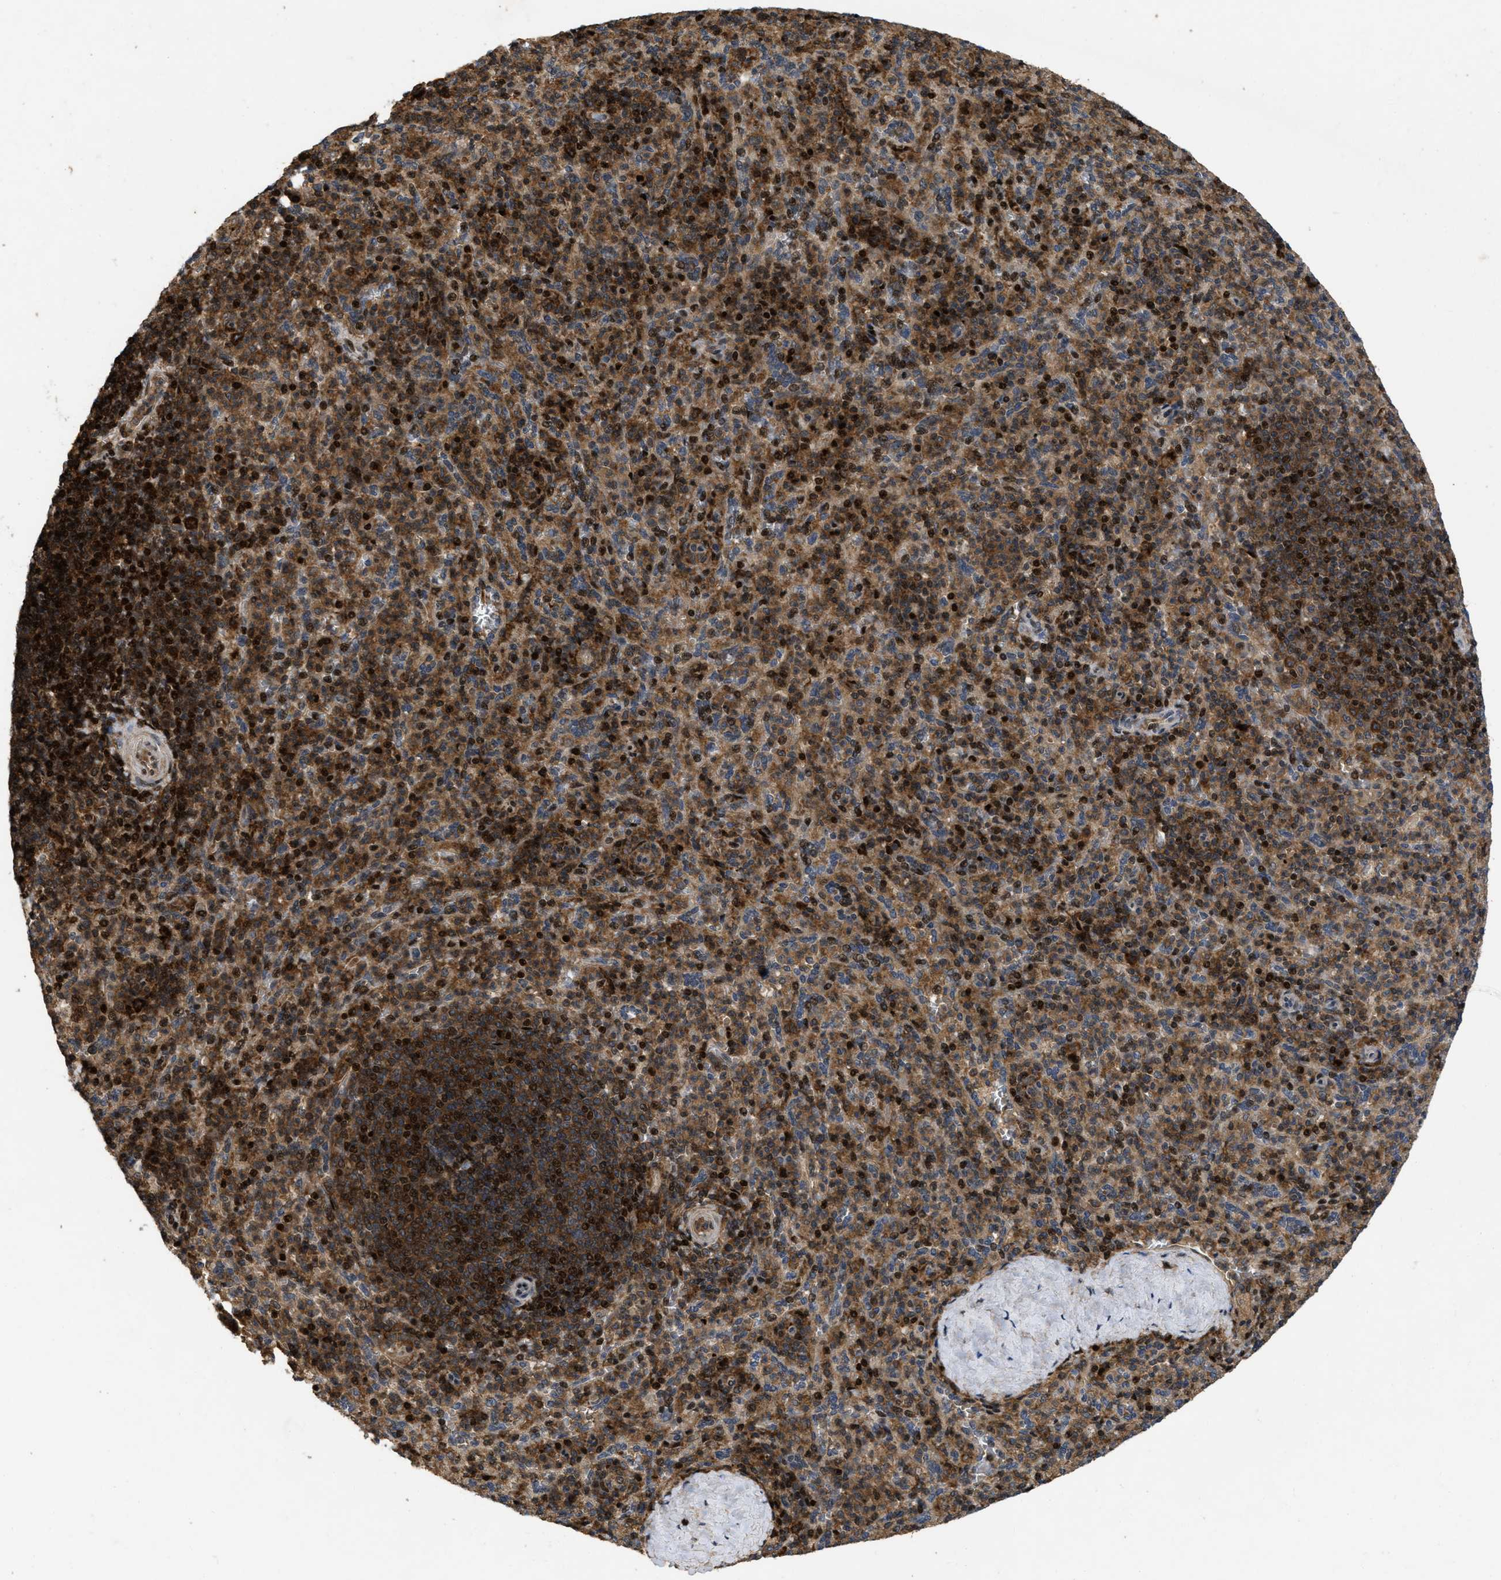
{"staining": {"intensity": "strong", "quantity": ">75%", "location": "cytoplasmic/membranous,nuclear"}, "tissue": "spleen", "cell_type": "Cells in red pulp", "image_type": "normal", "snomed": [{"axis": "morphology", "description": "Normal tissue, NOS"}, {"axis": "topography", "description": "Spleen"}], "caption": "Cells in red pulp show strong cytoplasmic/membranous,nuclear expression in approximately >75% of cells in benign spleen.", "gene": "CBR3", "patient": {"sex": "male", "age": 36}}